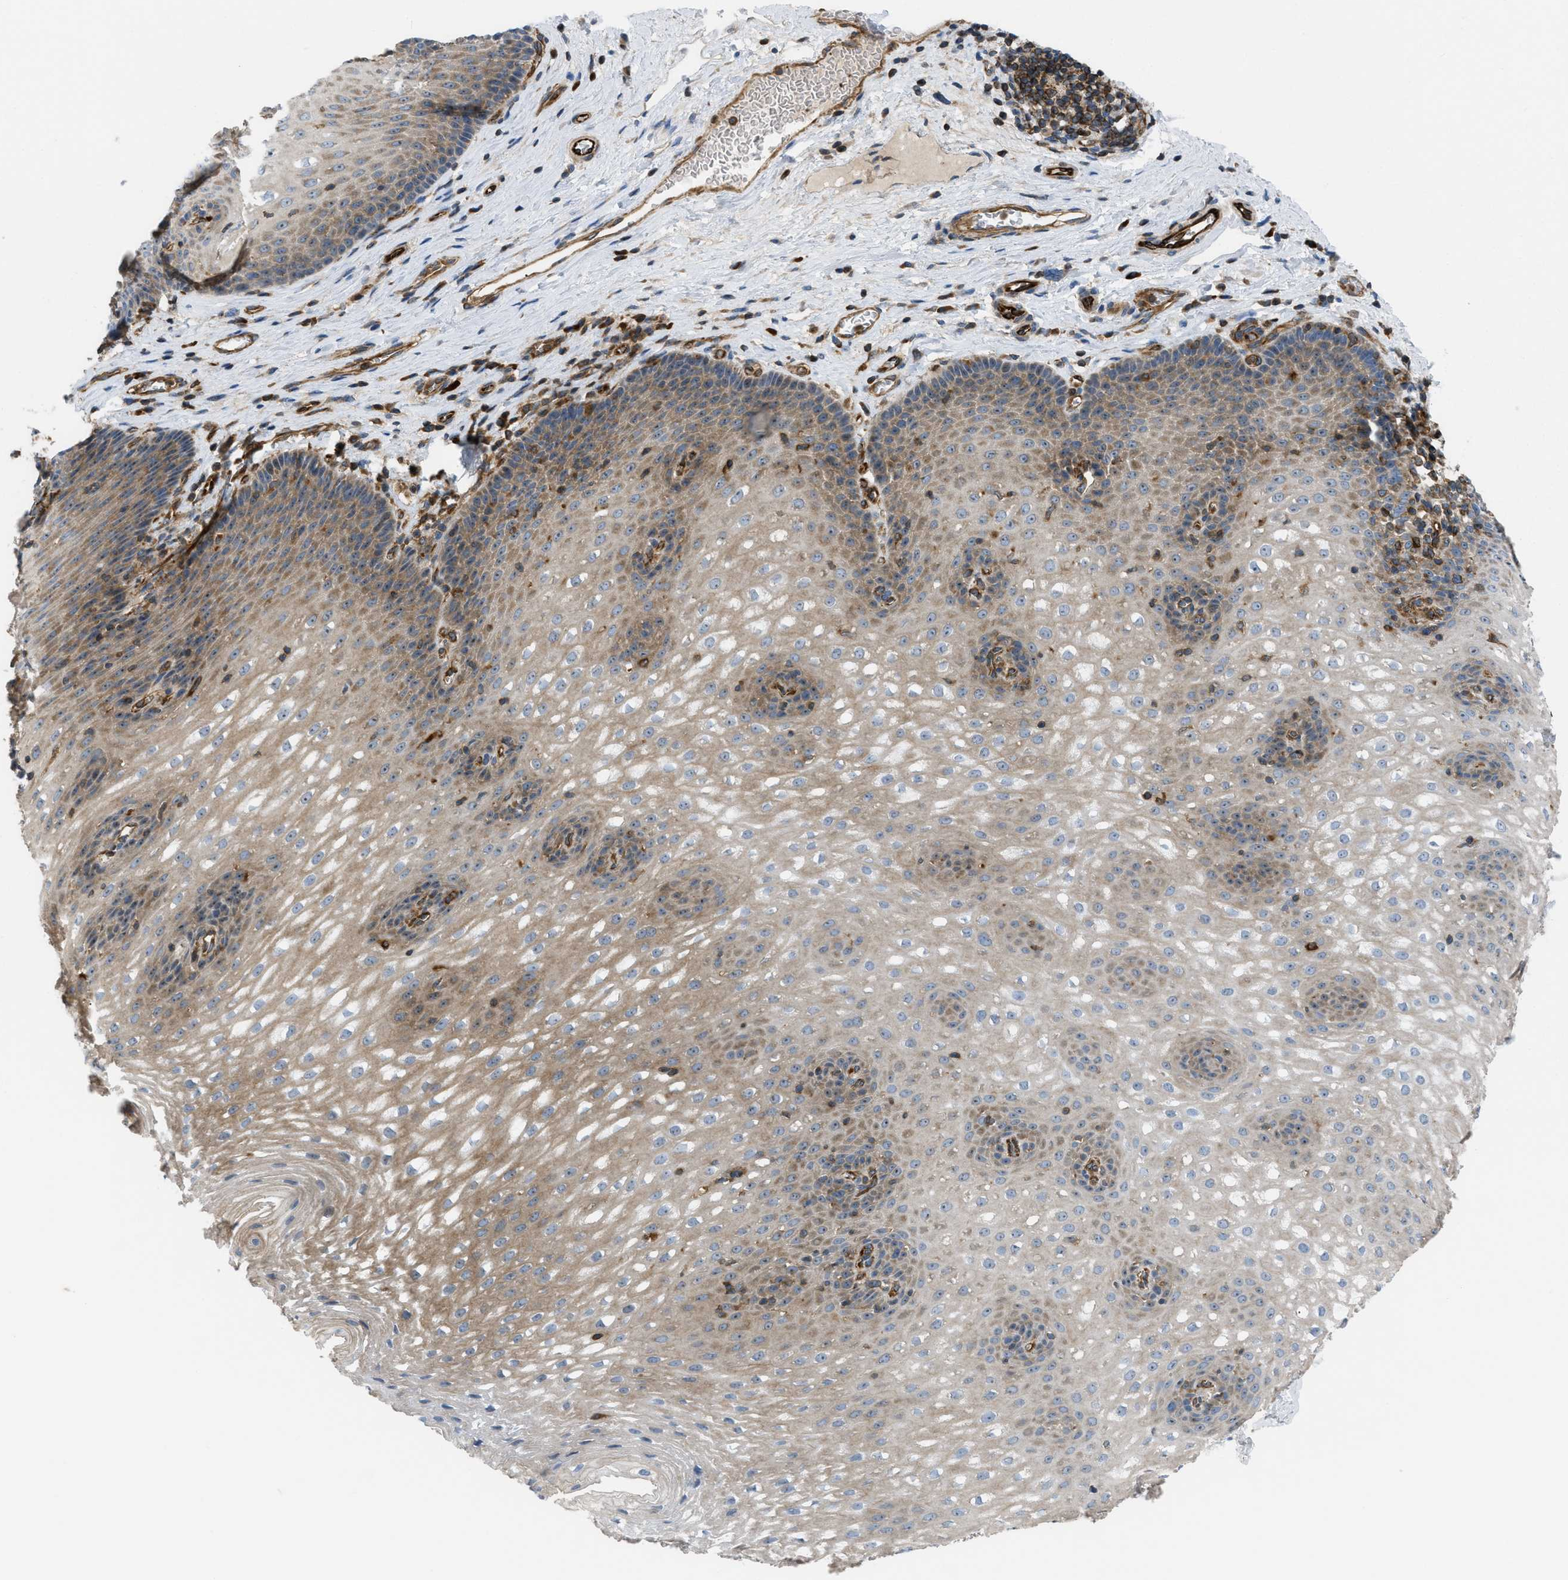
{"staining": {"intensity": "weak", "quantity": ">75%", "location": "cytoplasmic/membranous"}, "tissue": "esophagus", "cell_type": "Squamous epithelial cells", "image_type": "normal", "snomed": [{"axis": "morphology", "description": "Normal tissue, NOS"}, {"axis": "topography", "description": "Esophagus"}], "caption": "Human esophagus stained with a brown dye demonstrates weak cytoplasmic/membranous positive expression in approximately >75% of squamous epithelial cells.", "gene": "ATP2A3", "patient": {"sex": "male", "age": 48}}